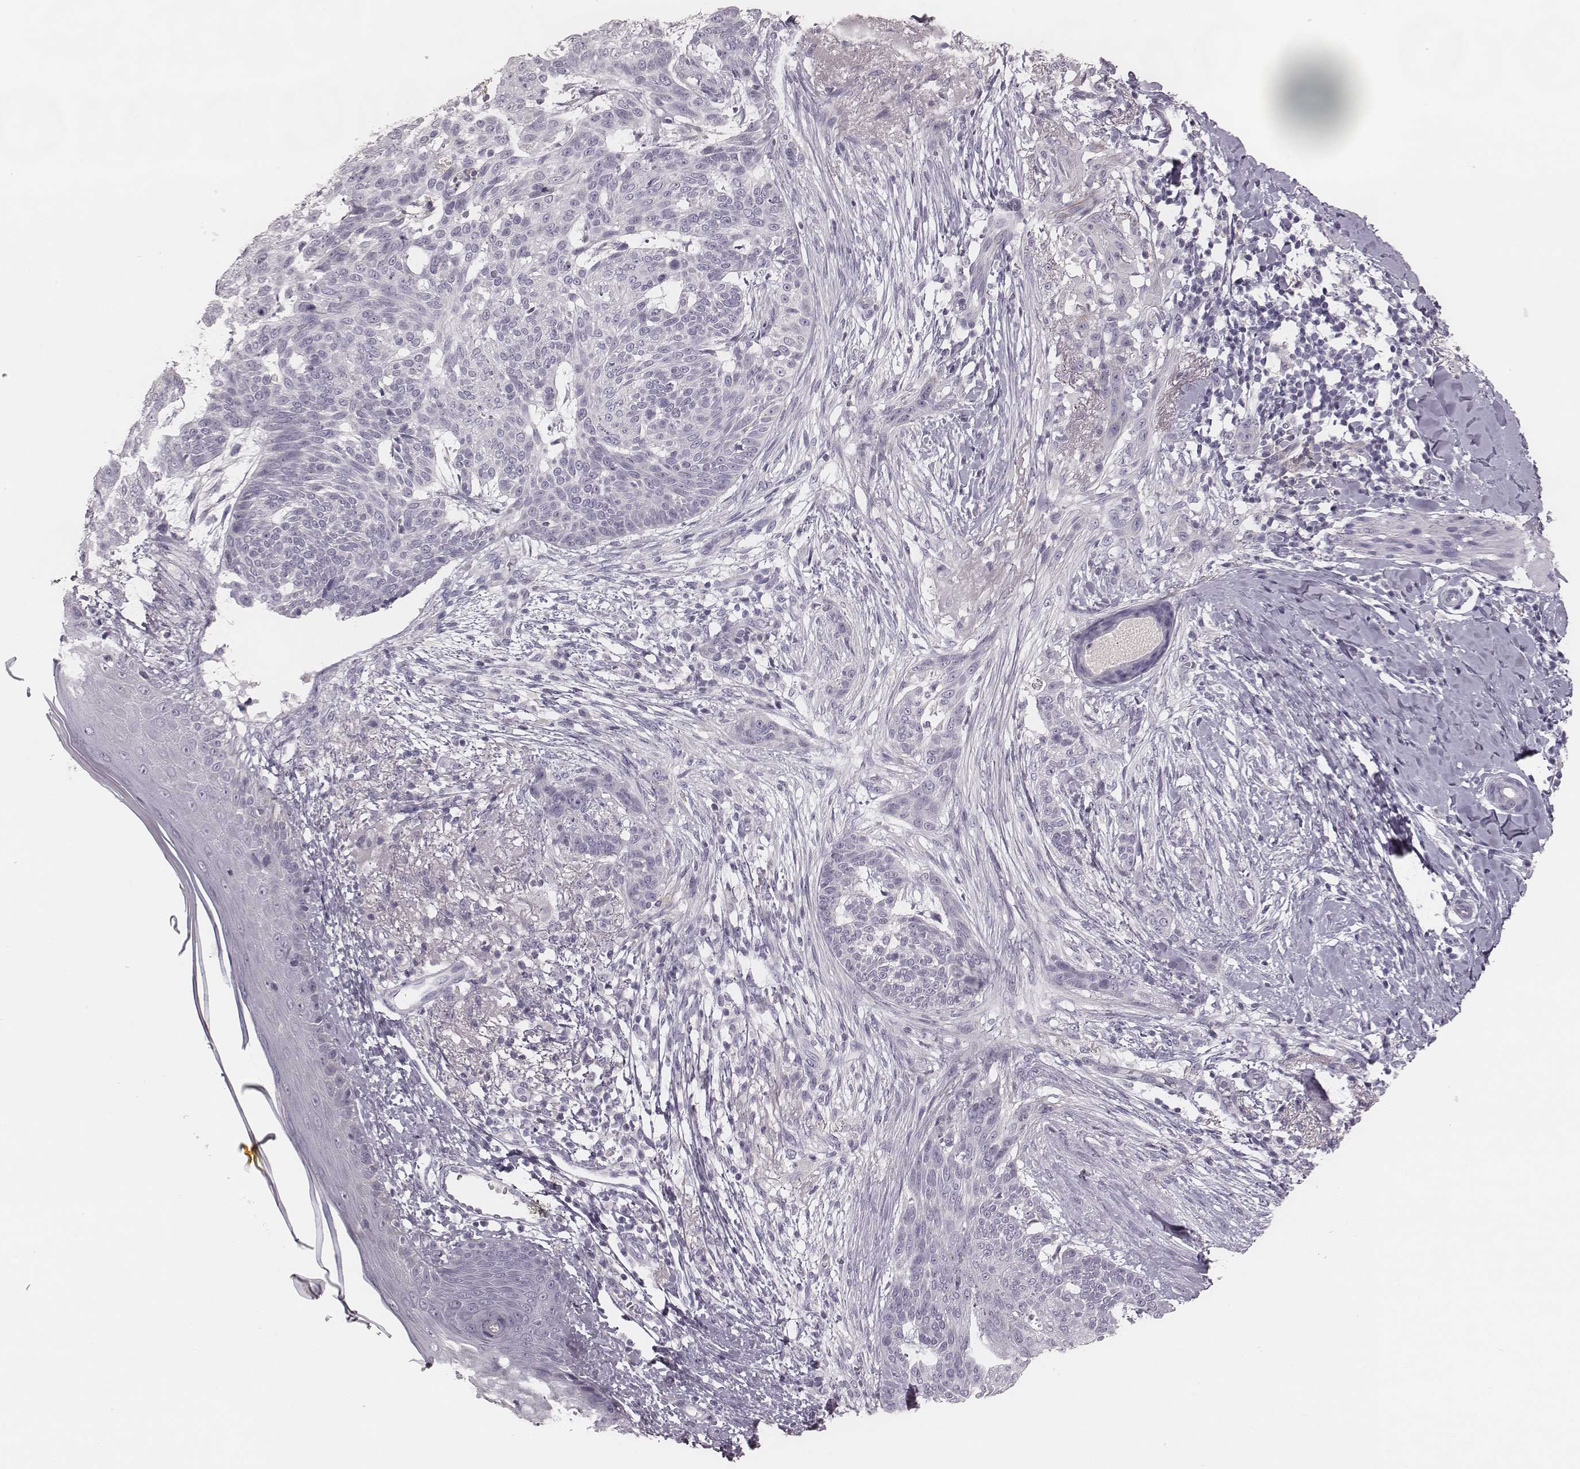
{"staining": {"intensity": "negative", "quantity": "none", "location": "none"}, "tissue": "skin cancer", "cell_type": "Tumor cells", "image_type": "cancer", "snomed": [{"axis": "morphology", "description": "Normal tissue, NOS"}, {"axis": "morphology", "description": "Basal cell carcinoma"}, {"axis": "topography", "description": "Skin"}], "caption": "This histopathology image is of basal cell carcinoma (skin) stained with IHC to label a protein in brown with the nuclei are counter-stained blue. There is no staining in tumor cells.", "gene": "SPA17", "patient": {"sex": "male", "age": 84}}